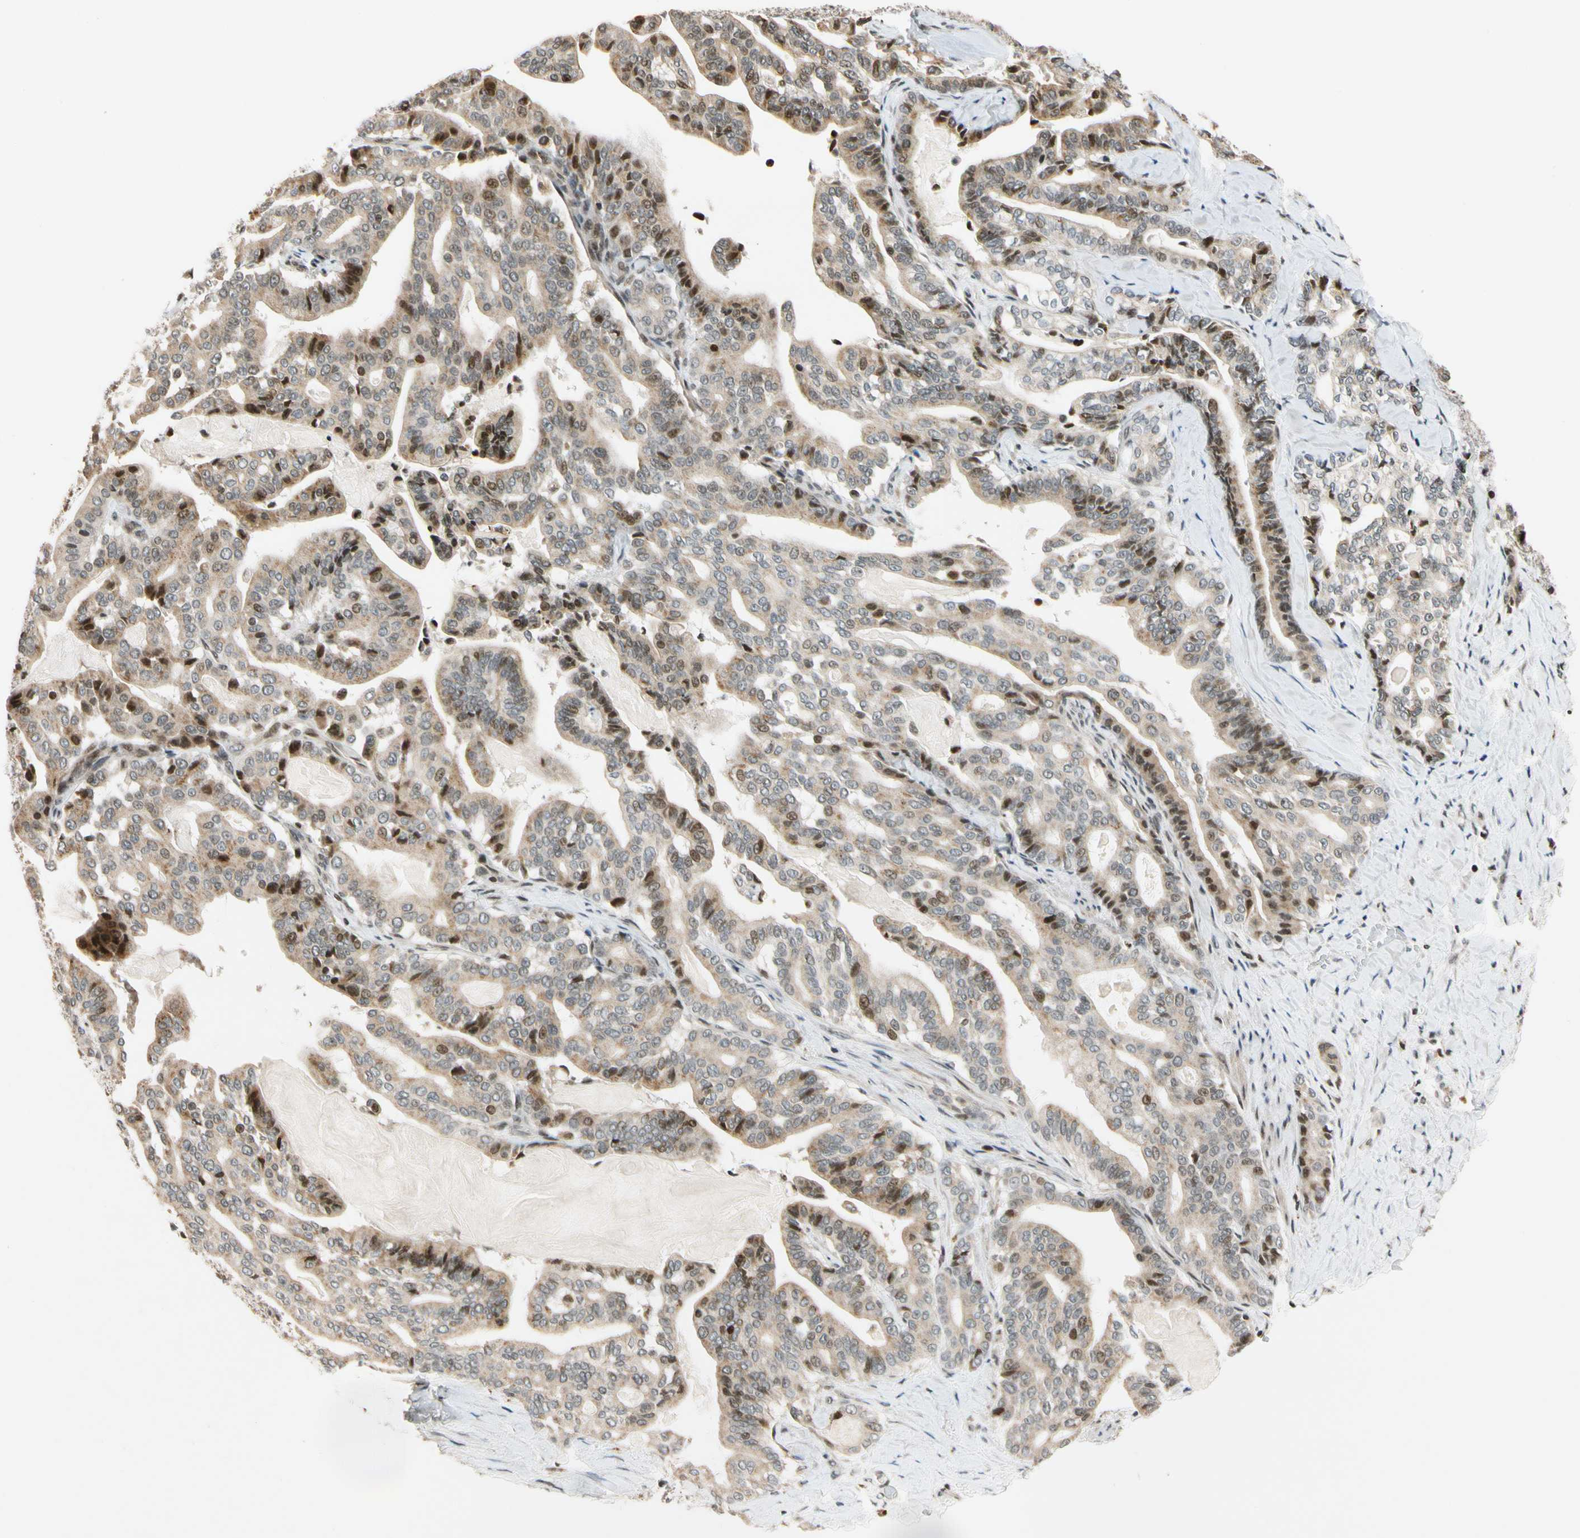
{"staining": {"intensity": "moderate", "quantity": "25%-75%", "location": "cytoplasmic/membranous,nuclear"}, "tissue": "pancreatic cancer", "cell_type": "Tumor cells", "image_type": "cancer", "snomed": [{"axis": "morphology", "description": "Adenocarcinoma, NOS"}, {"axis": "topography", "description": "Pancreas"}], "caption": "IHC (DAB) staining of pancreatic cancer exhibits moderate cytoplasmic/membranous and nuclear protein expression in about 25%-75% of tumor cells.", "gene": "CDK7", "patient": {"sex": "male", "age": 63}}